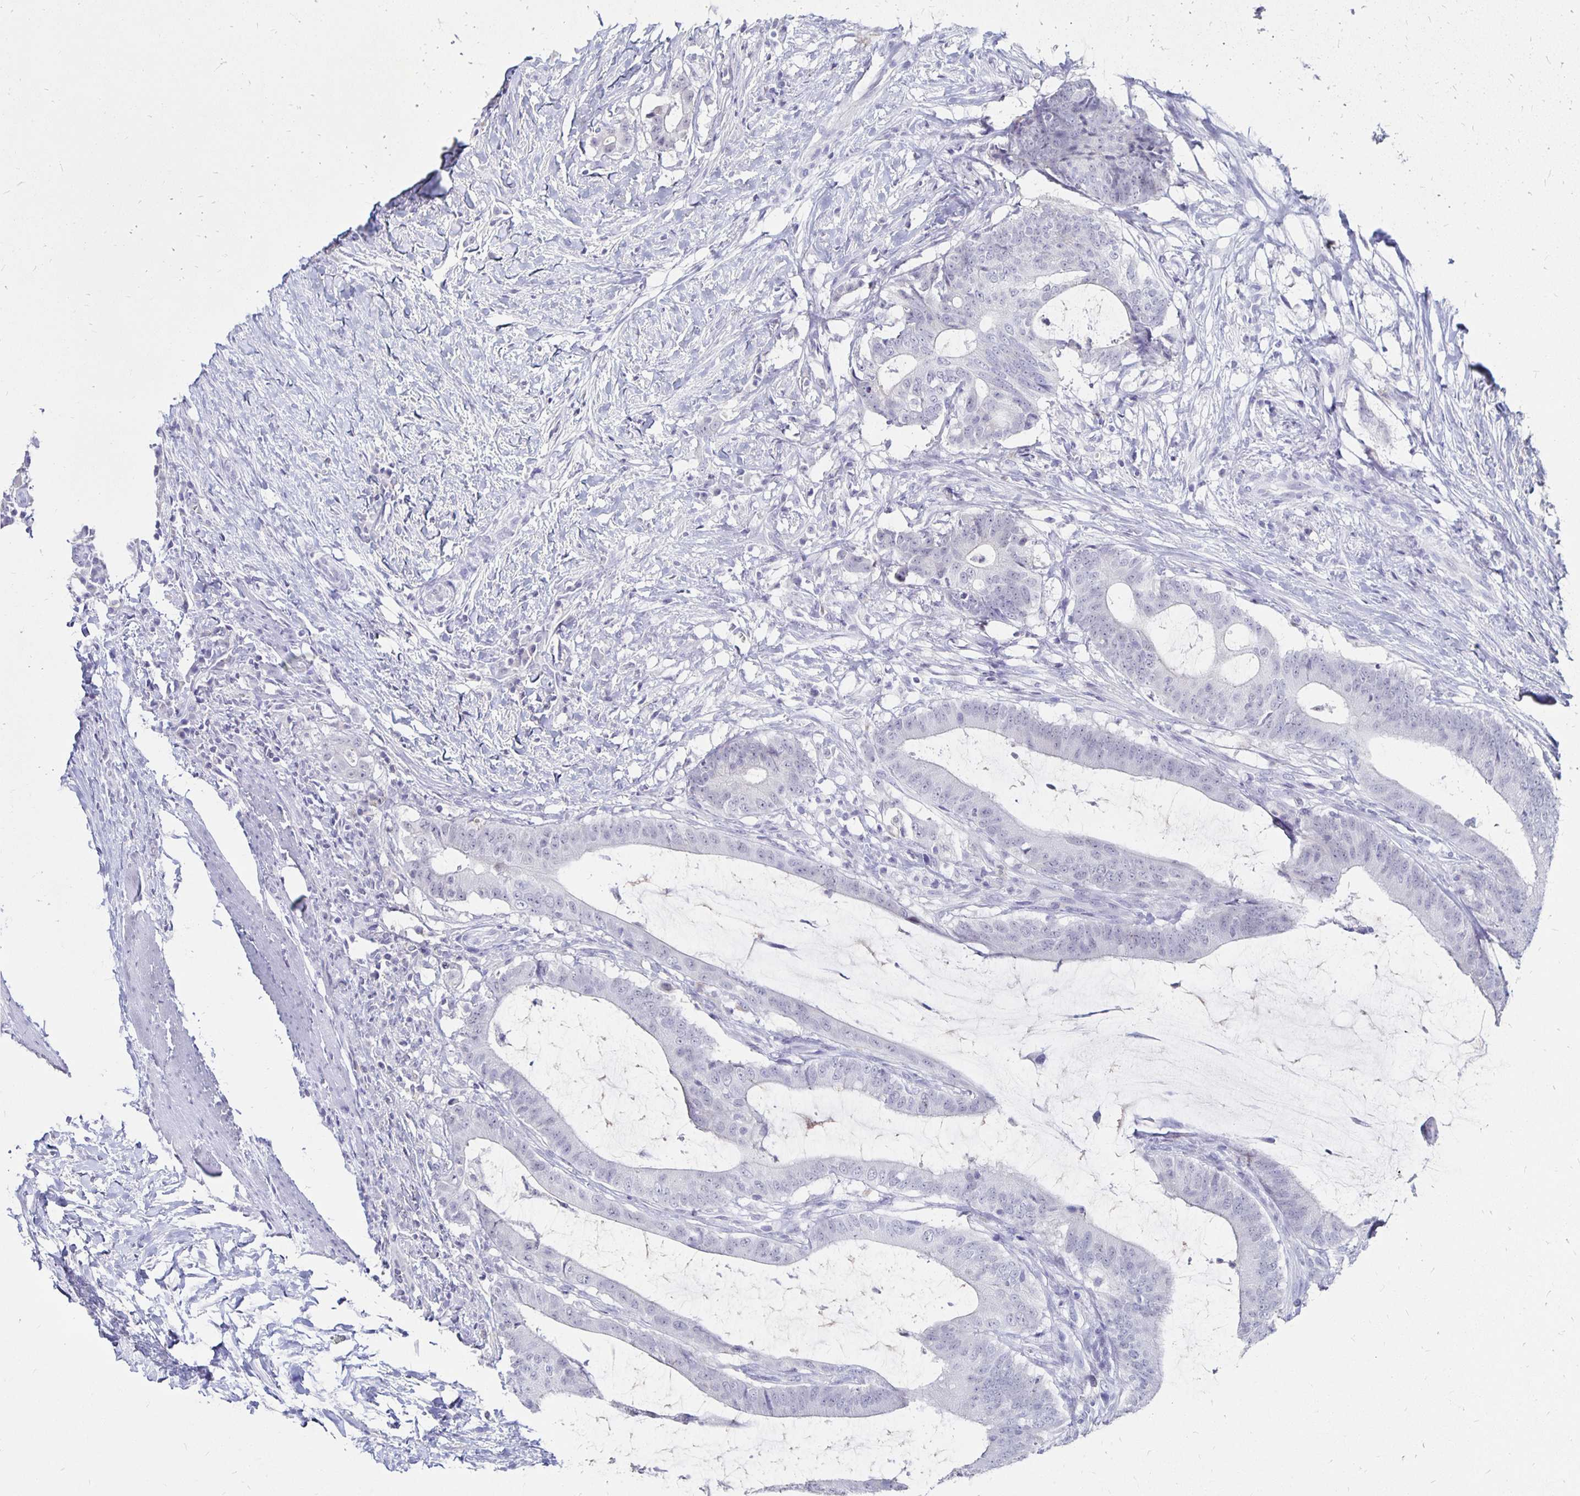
{"staining": {"intensity": "negative", "quantity": "none", "location": "none"}, "tissue": "colorectal cancer", "cell_type": "Tumor cells", "image_type": "cancer", "snomed": [{"axis": "morphology", "description": "Adenocarcinoma, NOS"}, {"axis": "topography", "description": "Colon"}], "caption": "Adenocarcinoma (colorectal) stained for a protein using immunohistochemistry displays no positivity tumor cells.", "gene": "SYT2", "patient": {"sex": "female", "age": 43}}